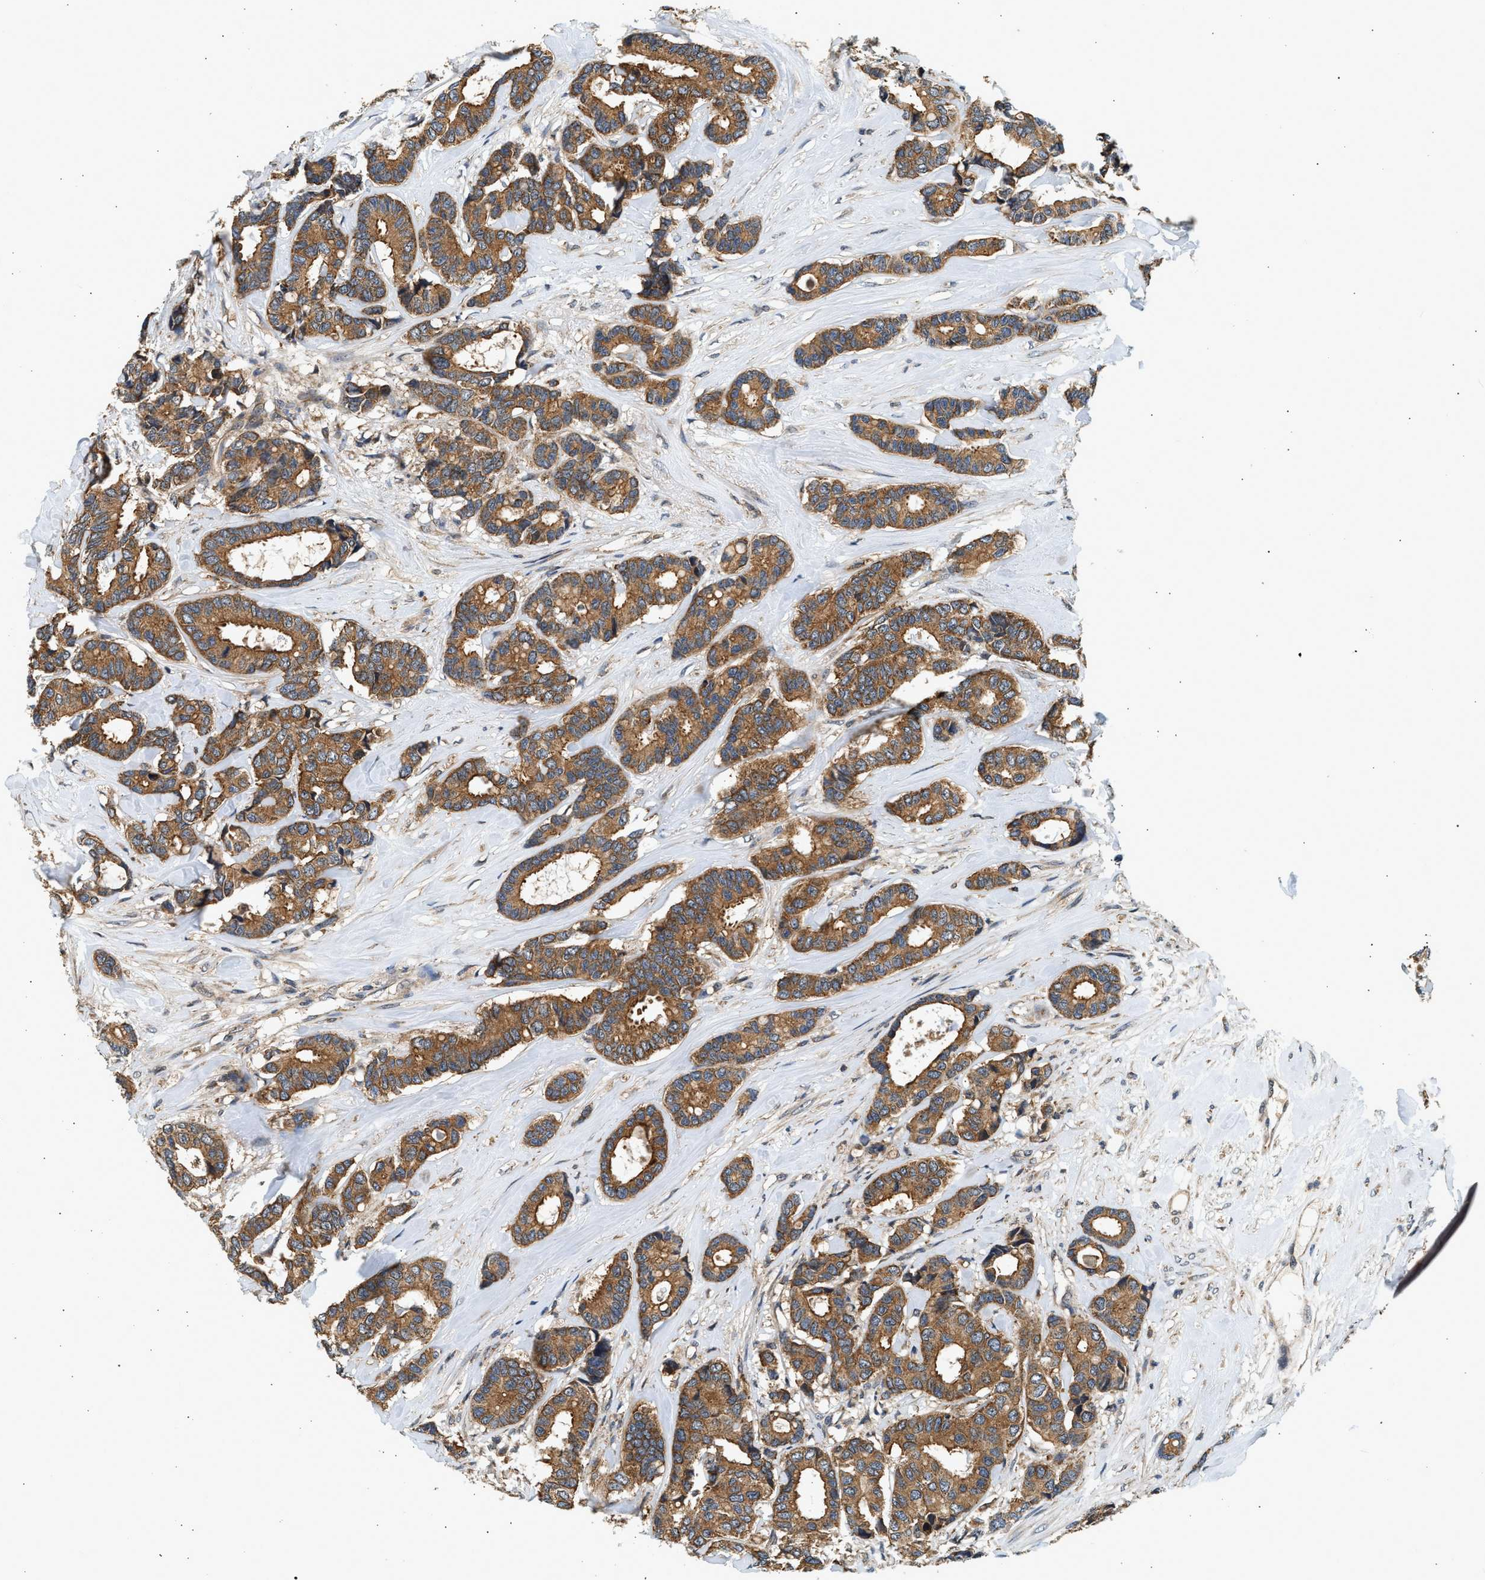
{"staining": {"intensity": "moderate", "quantity": ">75%", "location": "cytoplasmic/membranous"}, "tissue": "breast cancer", "cell_type": "Tumor cells", "image_type": "cancer", "snomed": [{"axis": "morphology", "description": "Duct carcinoma"}, {"axis": "topography", "description": "Breast"}], "caption": "Tumor cells show medium levels of moderate cytoplasmic/membranous positivity in approximately >75% of cells in breast cancer.", "gene": "DUSP14", "patient": {"sex": "female", "age": 87}}